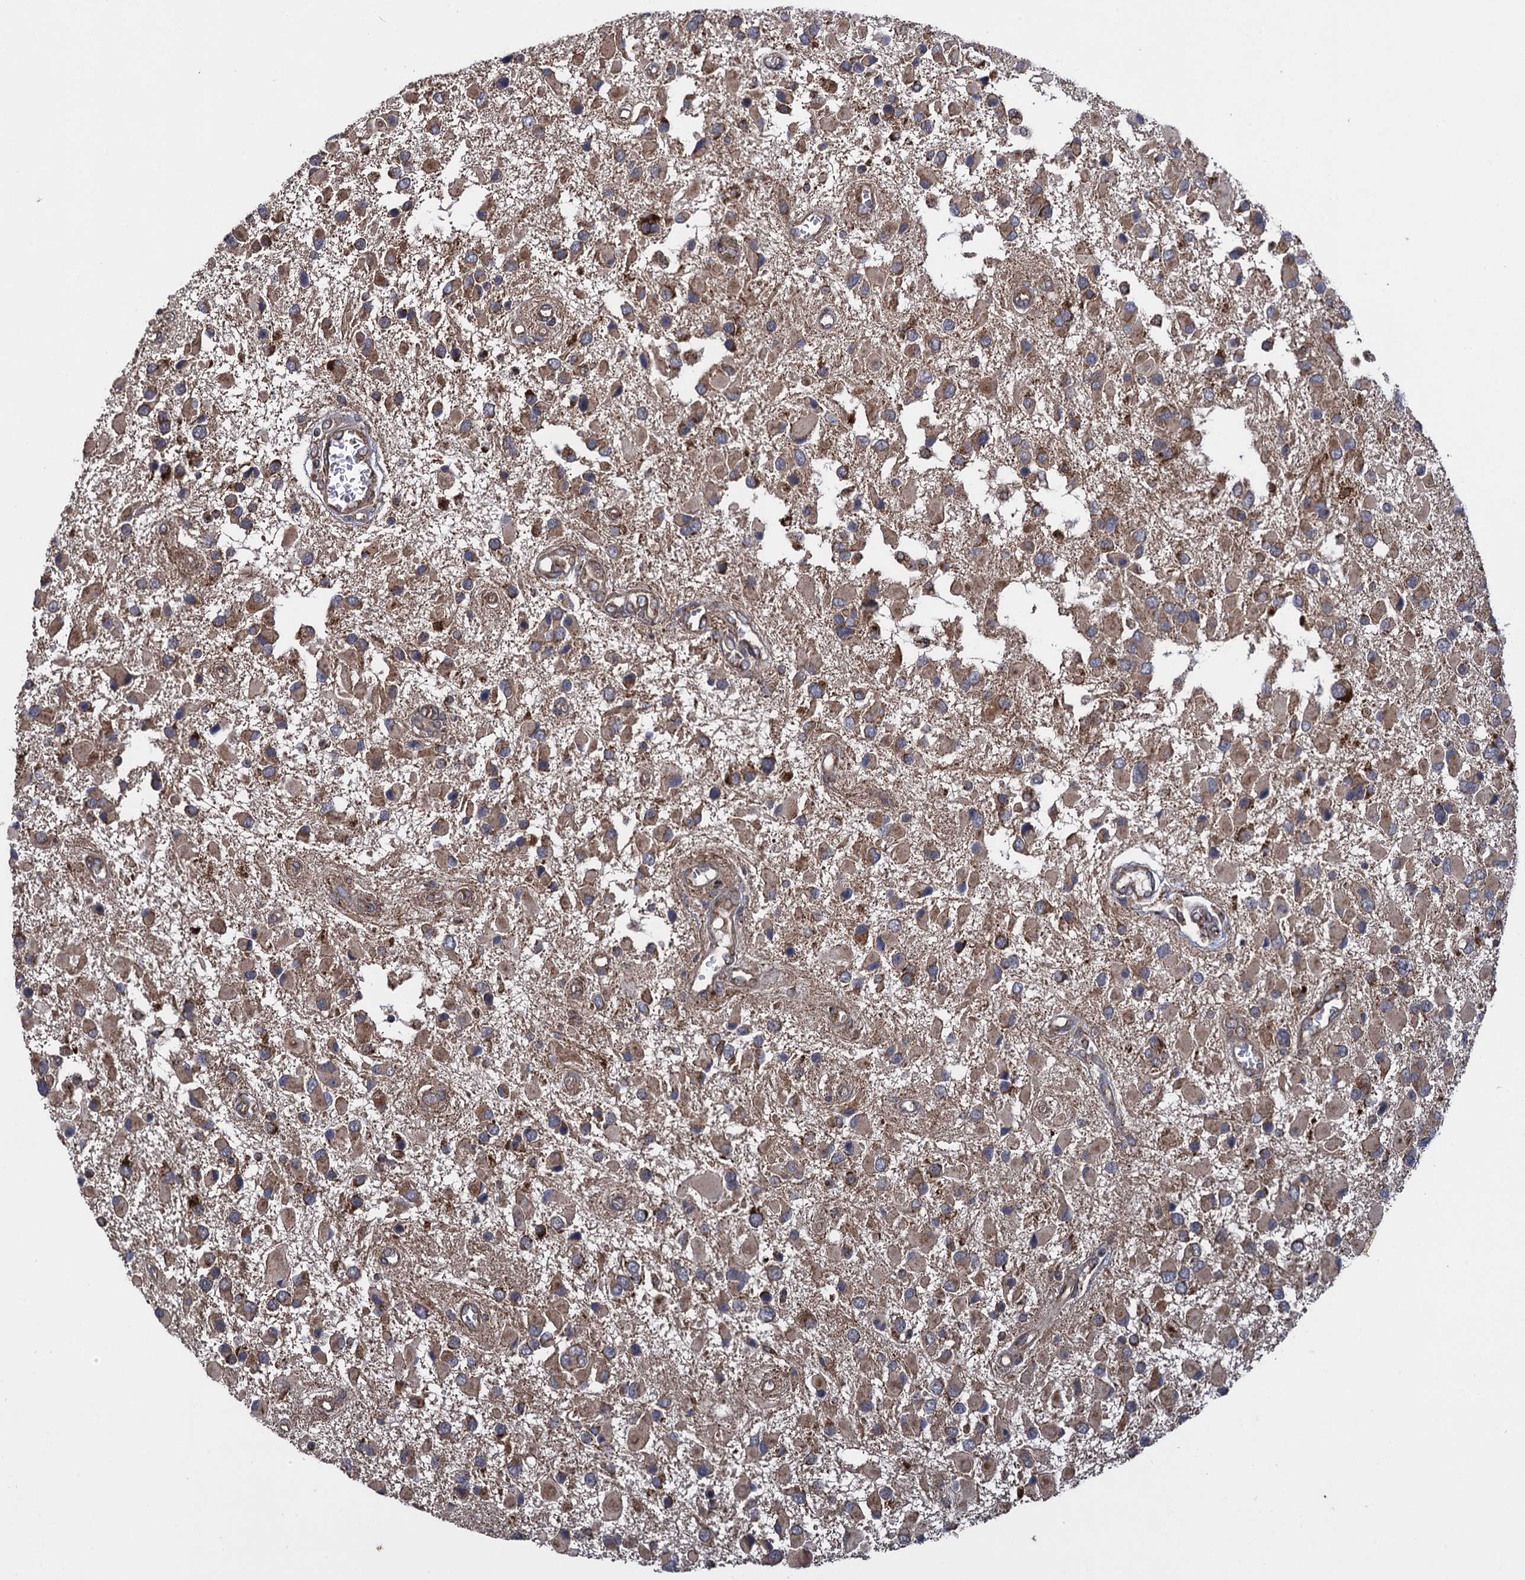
{"staining": {"intensity": "moderate", "quantity": "25%-75%", "location": "cytoplasmic/membranous"}, "tissue": "glioma", "cell_type": "Tumor cells", "image_type": "cancer", "snomed": [{"axis": "morphology", "description": "Glioma, malignant, High grade"}, {"axis": "topography", "description": "Brain"}], "caption": "This is an image of immunohistochemistry (IHC) staining of glioma, which shows moderate positivity in the cytoplasmic/membranous of tumor cells.", "gene": "HAUS1", "patient": {"sex": "male", "age": 53}}